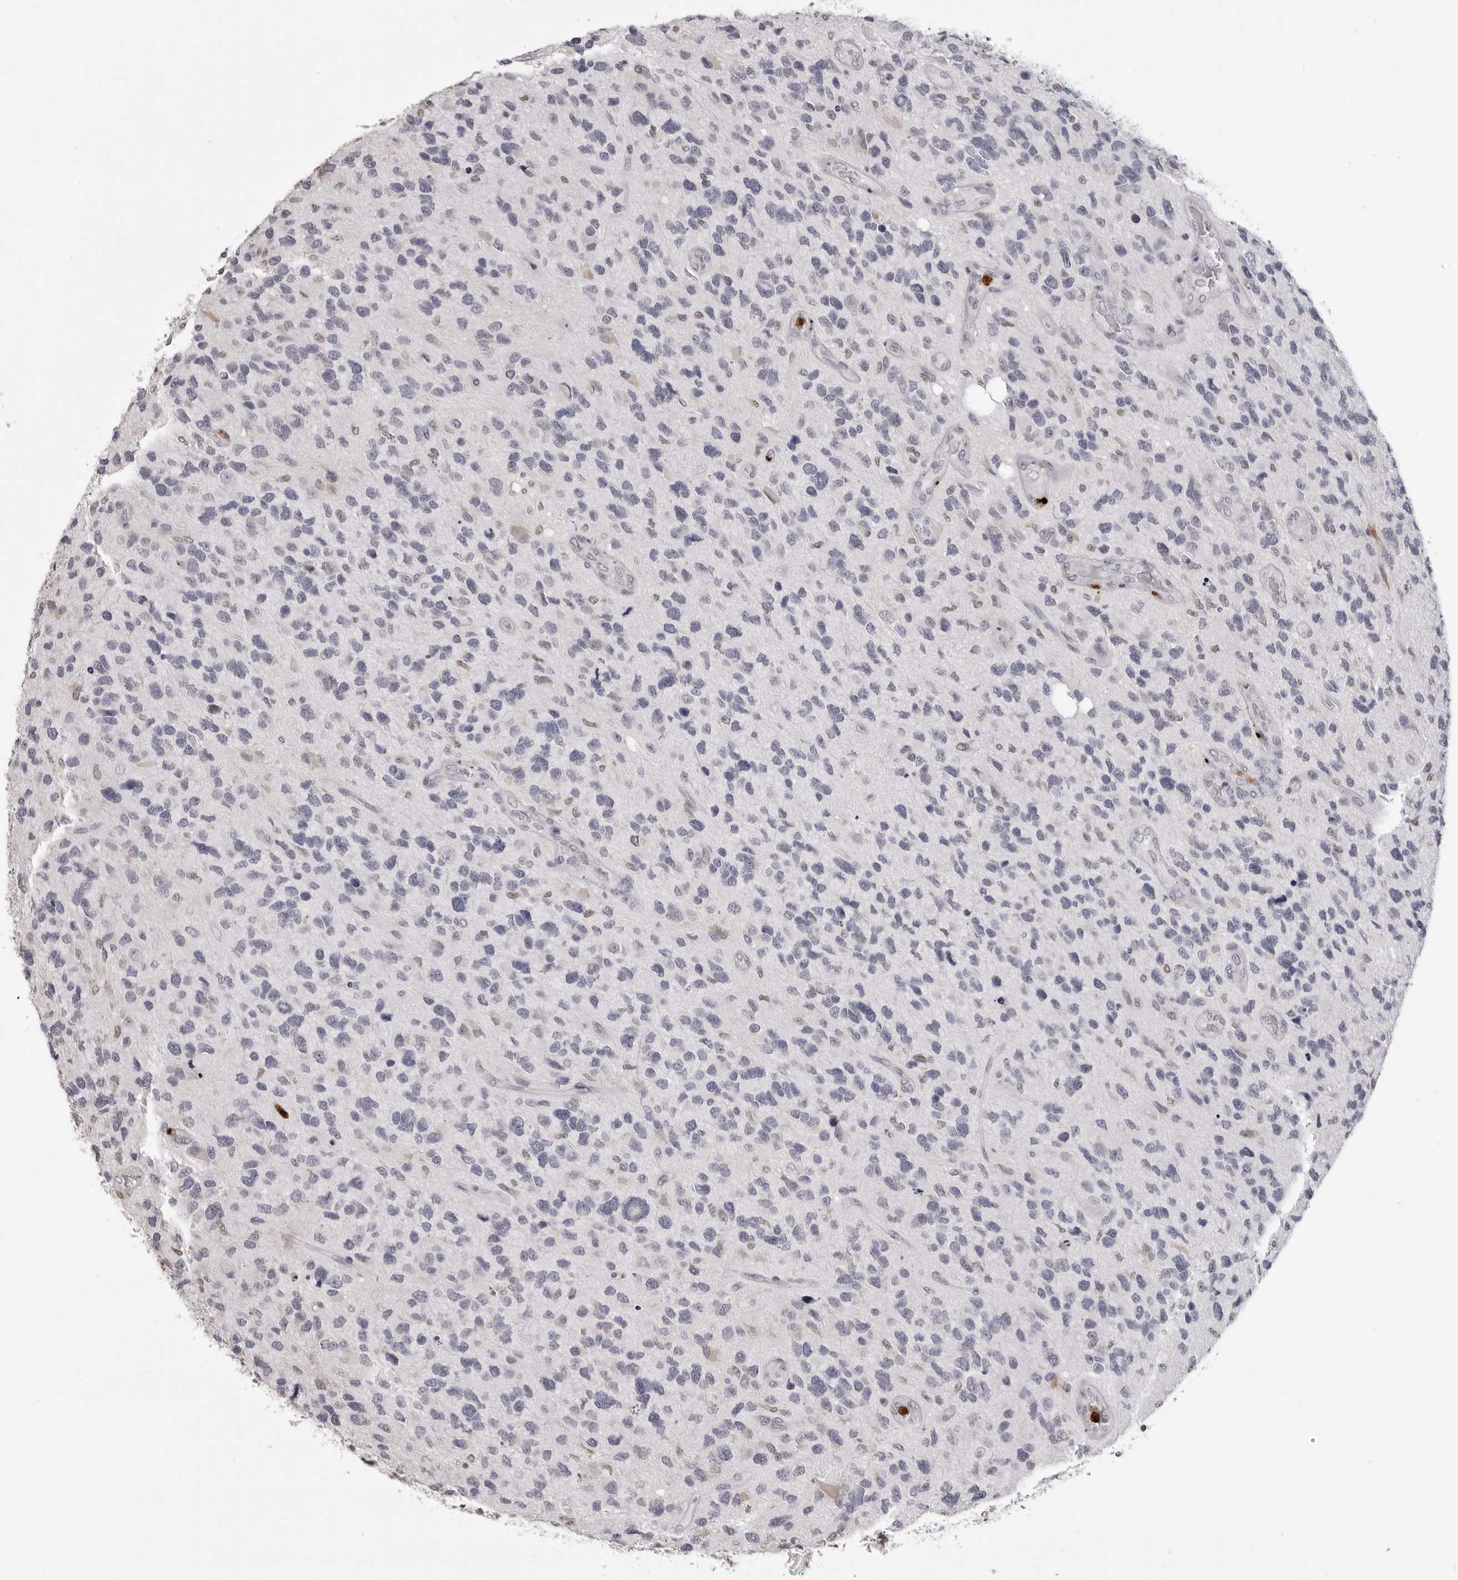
{"staining": {"intensity": "negative", "quantity": "none", "location": "none"}, "tissue": "glioma", "cell_type": "Tumor cells", "image_type": "cancer", "snomed": [{"axis": "morphology", "description": "Glioma, malignant, High grade"}, {"axis": "topography", "description": "Brain"}], "caption": "This is an immunohistochemistry (IHC) histopathology image of glioma. There is no expression in tumor cells.", "gene": "IL31", "patient": {"sex": "female", "age": 58}}